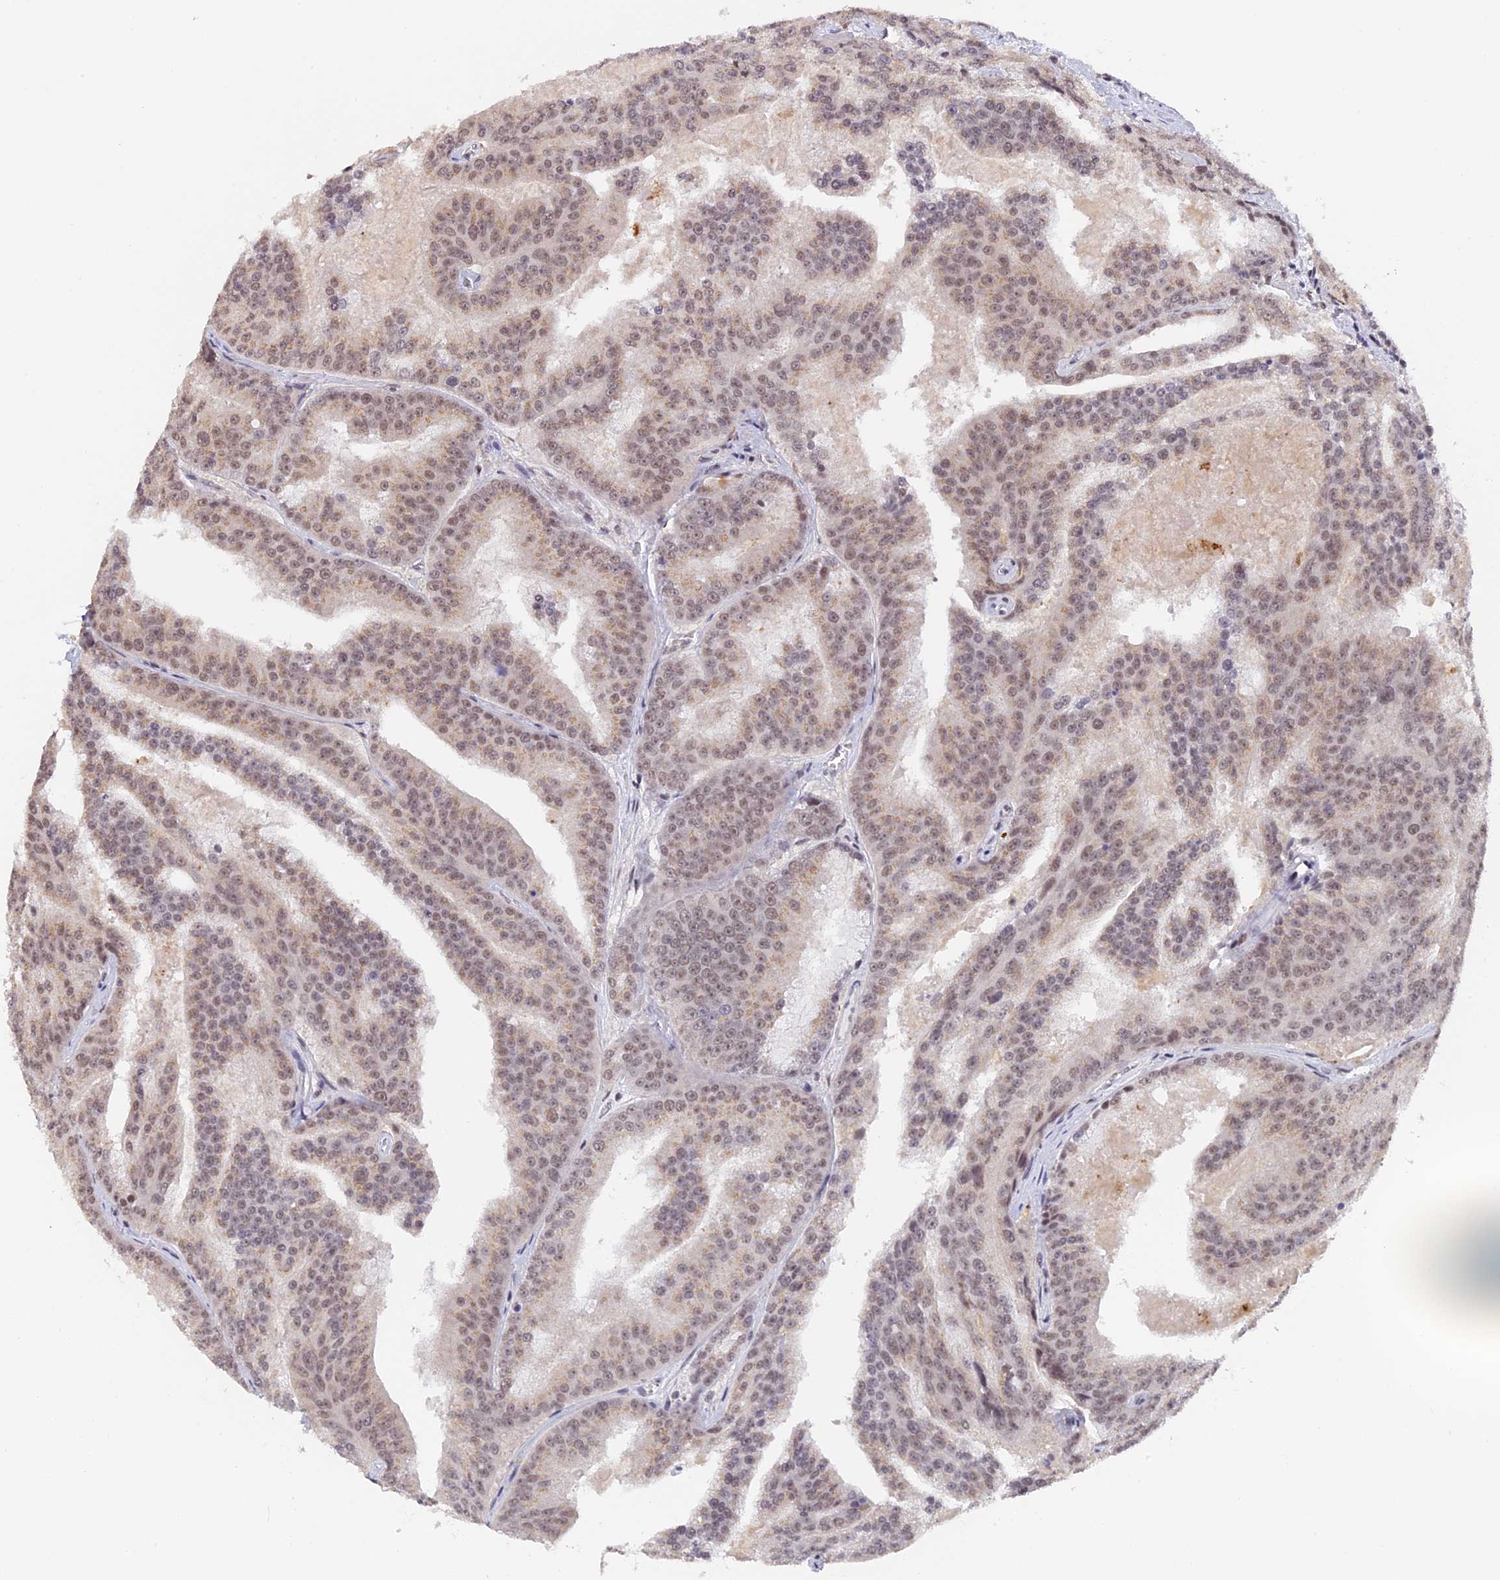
{"staining": {"intensity": "weak", "quantity": "25%-75%", "location": "nuclear"}, "tissue": "prostate cancer", "cell_type": "Tumor cells", "image_type": "cancer", "snomed": [{"axis": "morphology", "description": "Adenocarcinoma, High grade"}, {"axis": "topography", "description": "Prostate"}], "caption": "Immunohistochemistry (IHC) (DAB (3,3'-diaminobenzidine)) staining of high-grade adenocarcinoma (prostate) demonstrates weak nuclear protein positivity in approximately 25%-75% of tumor cells.", "gene": "POLR2C", "patient": {"sex": "male", "age": 61}}